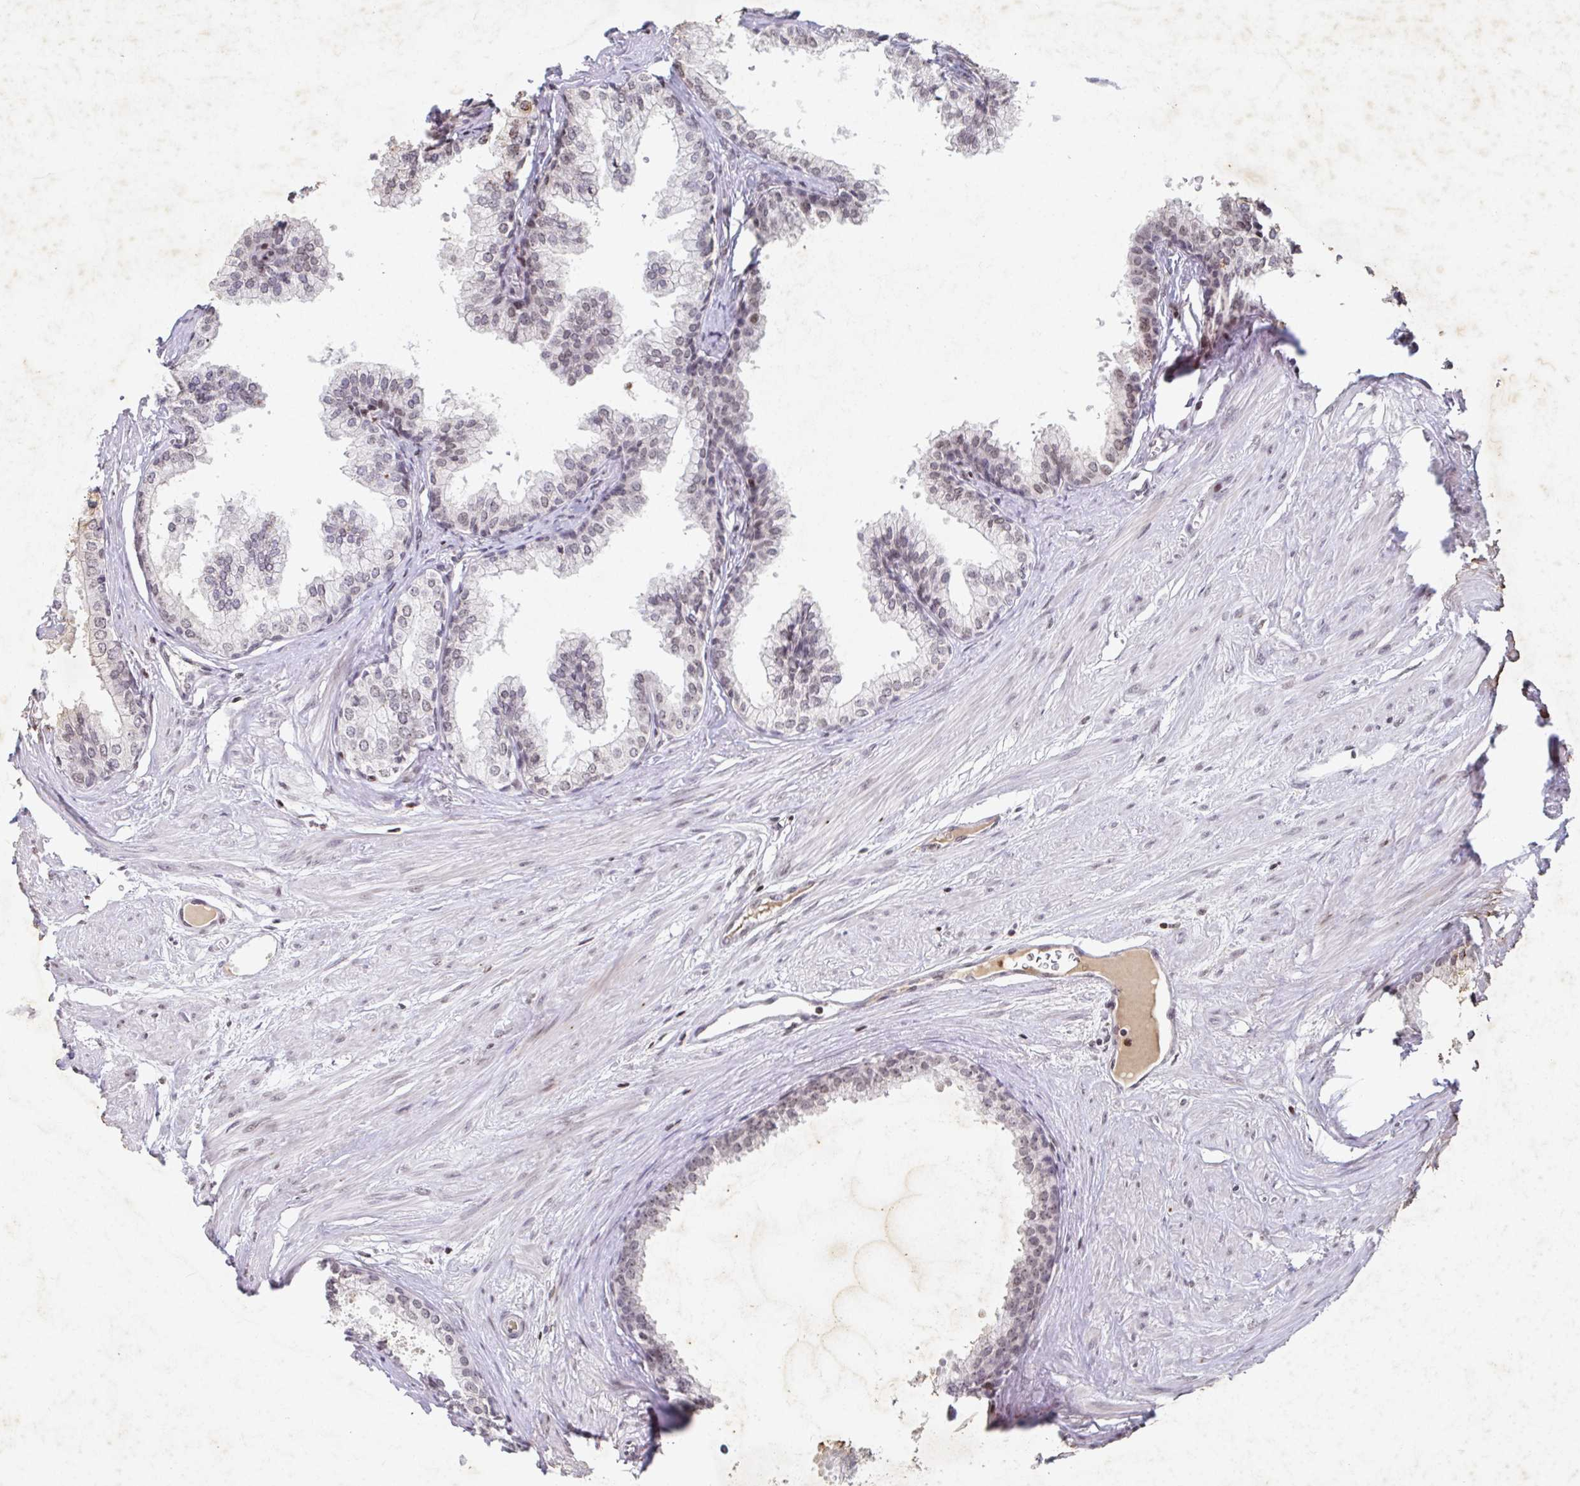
{"staining": {"intensity": "moderate", "quantity": "25%-75%", "location": "nuclear"}, "tissue": "prostate", "cell_type": "Glandular cells", "image_type": "normal", "snomed": [{"axis": "morphology", "description": "Normal tissue, NOS"}, {"axis": "topography", "description": "Prostate"}, {"axis": "topography", "description": "Peripheral nerve tissue"}], "caption": "Immunohistochemistry (IHC) photomicrograph of benign prostate stained for a protein (brown), which demonstrates medium levels of moderate nuclear expression in approximately 25%-75% of glandular cells.", "gene": "C19orf53", "patient": {"sex": "male", "age": 55}}